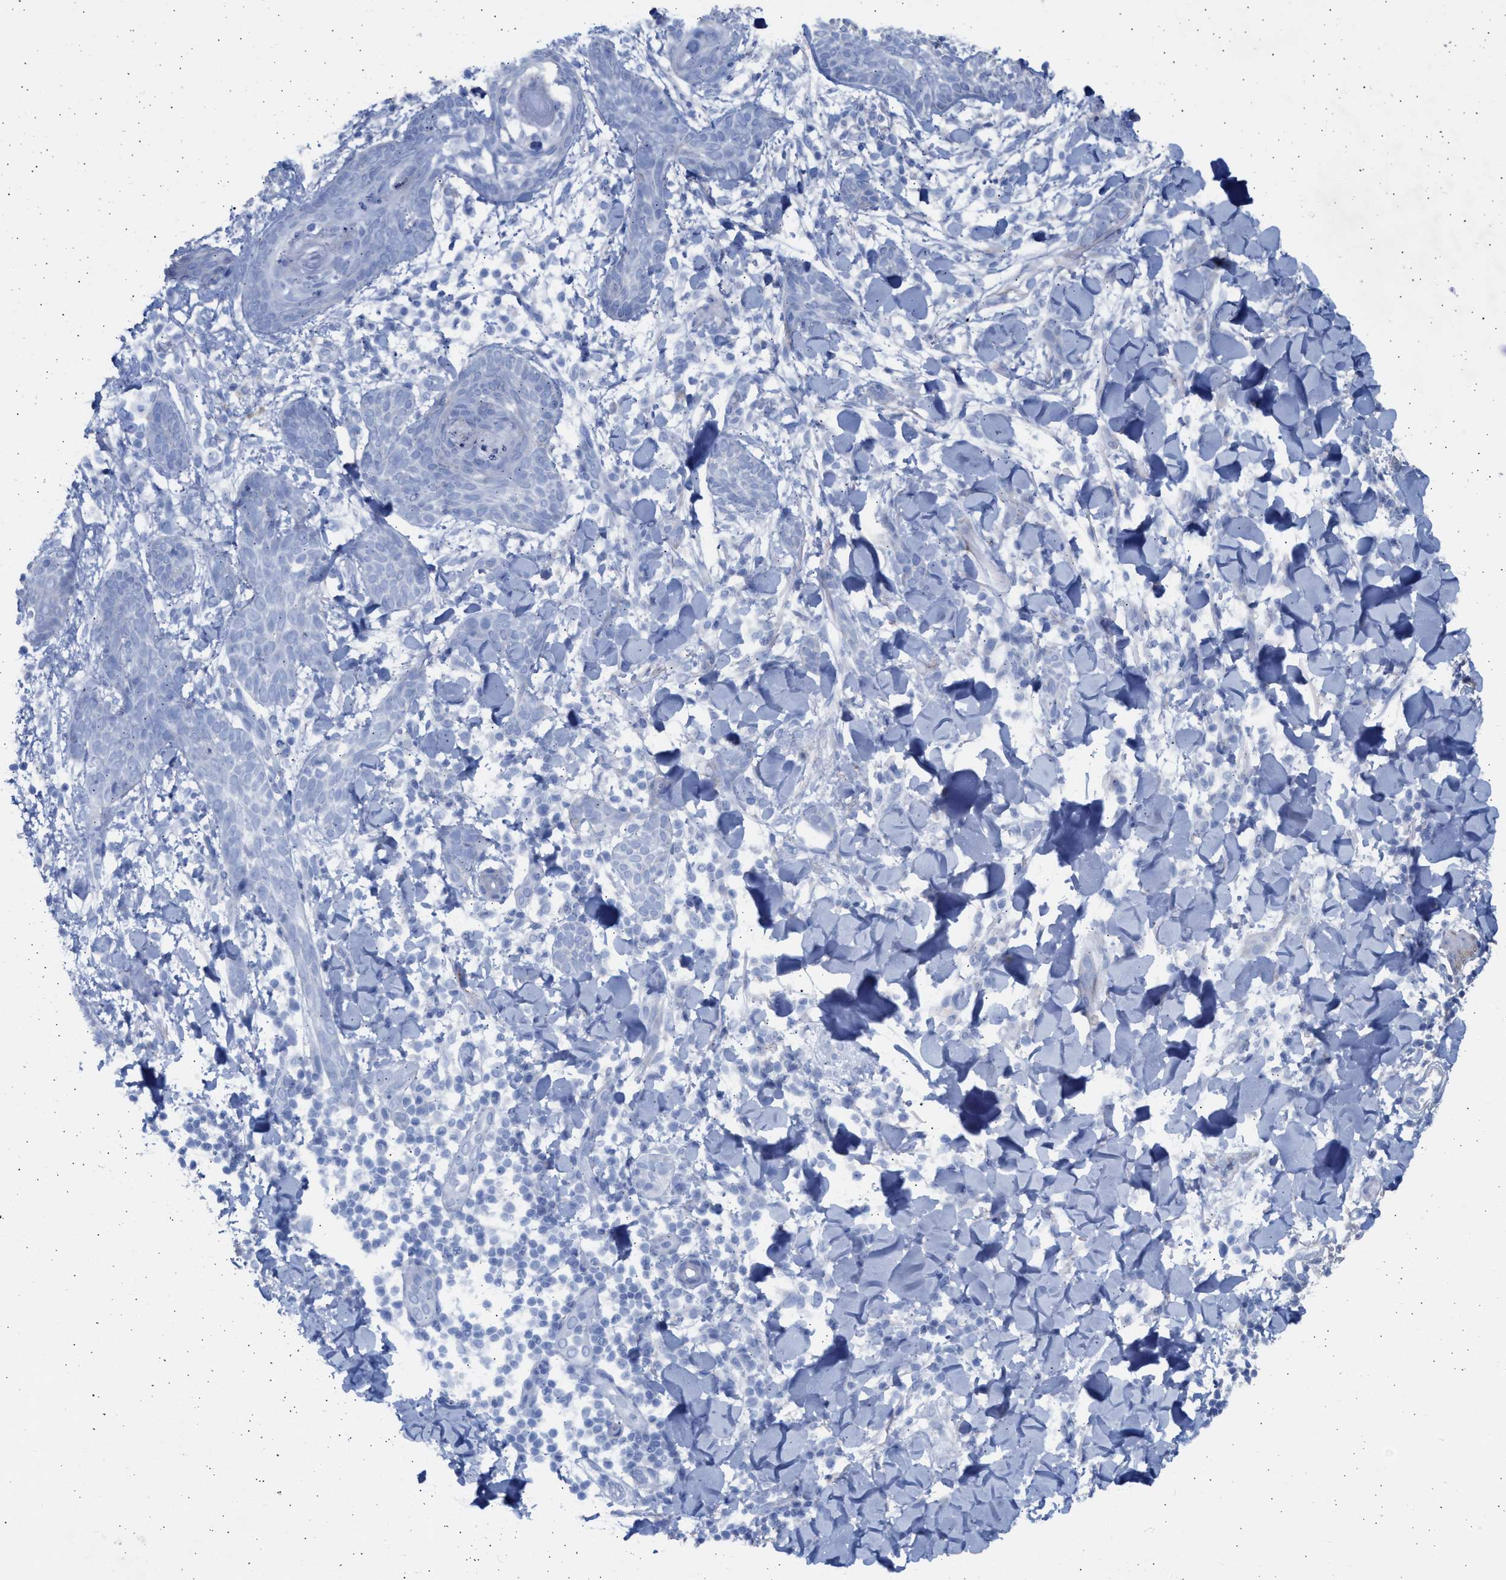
{"staining": {"intensity": "negative", "quantity": "none", "location": "none"}, "tissue": "skin cancer", "cell_type": "Tumor cells", "image_type": "cancer", "snomed": [{"axis": "morphology", "description": "Basal cell carcinoma"}, {"axis": "topography", "description": "Skin"}], "caption": "Immunohistochemistry of skin basal cell carcinoma demonstrates no expression in tumor cells.", "gene": "NBR1", "patient": {"sex": "female", "age": 59}}